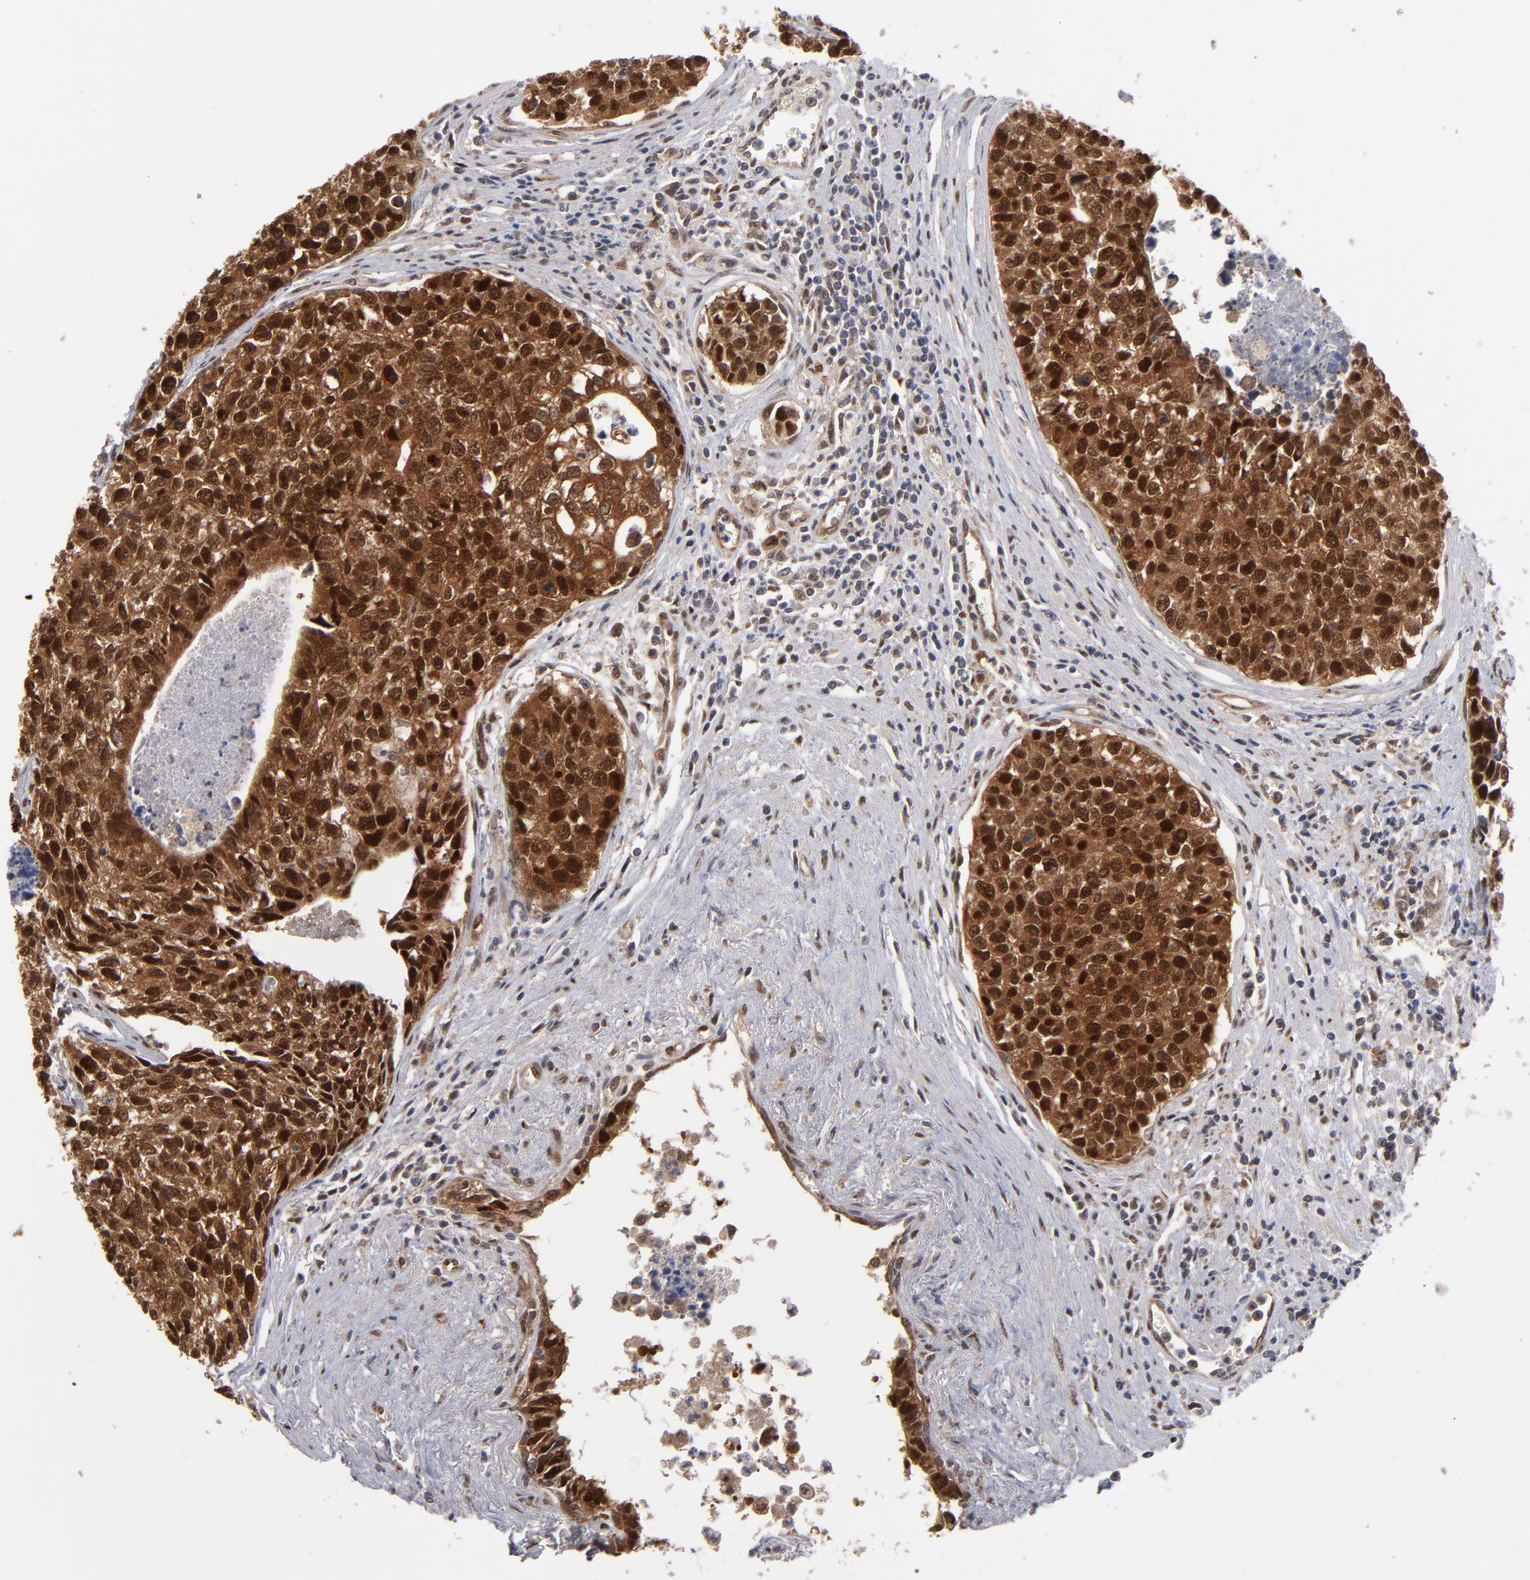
{"staining": {"intensity": "strong", "quantity": ">75%", "location": "cytoplasmic/membranous,nuclear"}, "tissue": "urothelial cancer", "cell_type": "Tumor cells", "image_type": "cancer", "snomed": [{"axis": "morphology", "description": "Urothelial carcinoma, High grade"}, {"axis": "topography", "description": "Urinary bladder"}], "caption": "A brown stain shows strong cytoplasmic/membranous and nuclear positivity of a protein in urothelial cancer tumor cells. (DAB IHC, brown staining for protein, blue staining for nuclei).", "gene": "HUWE1", "patient": {"sex": "male", "age": 81}}